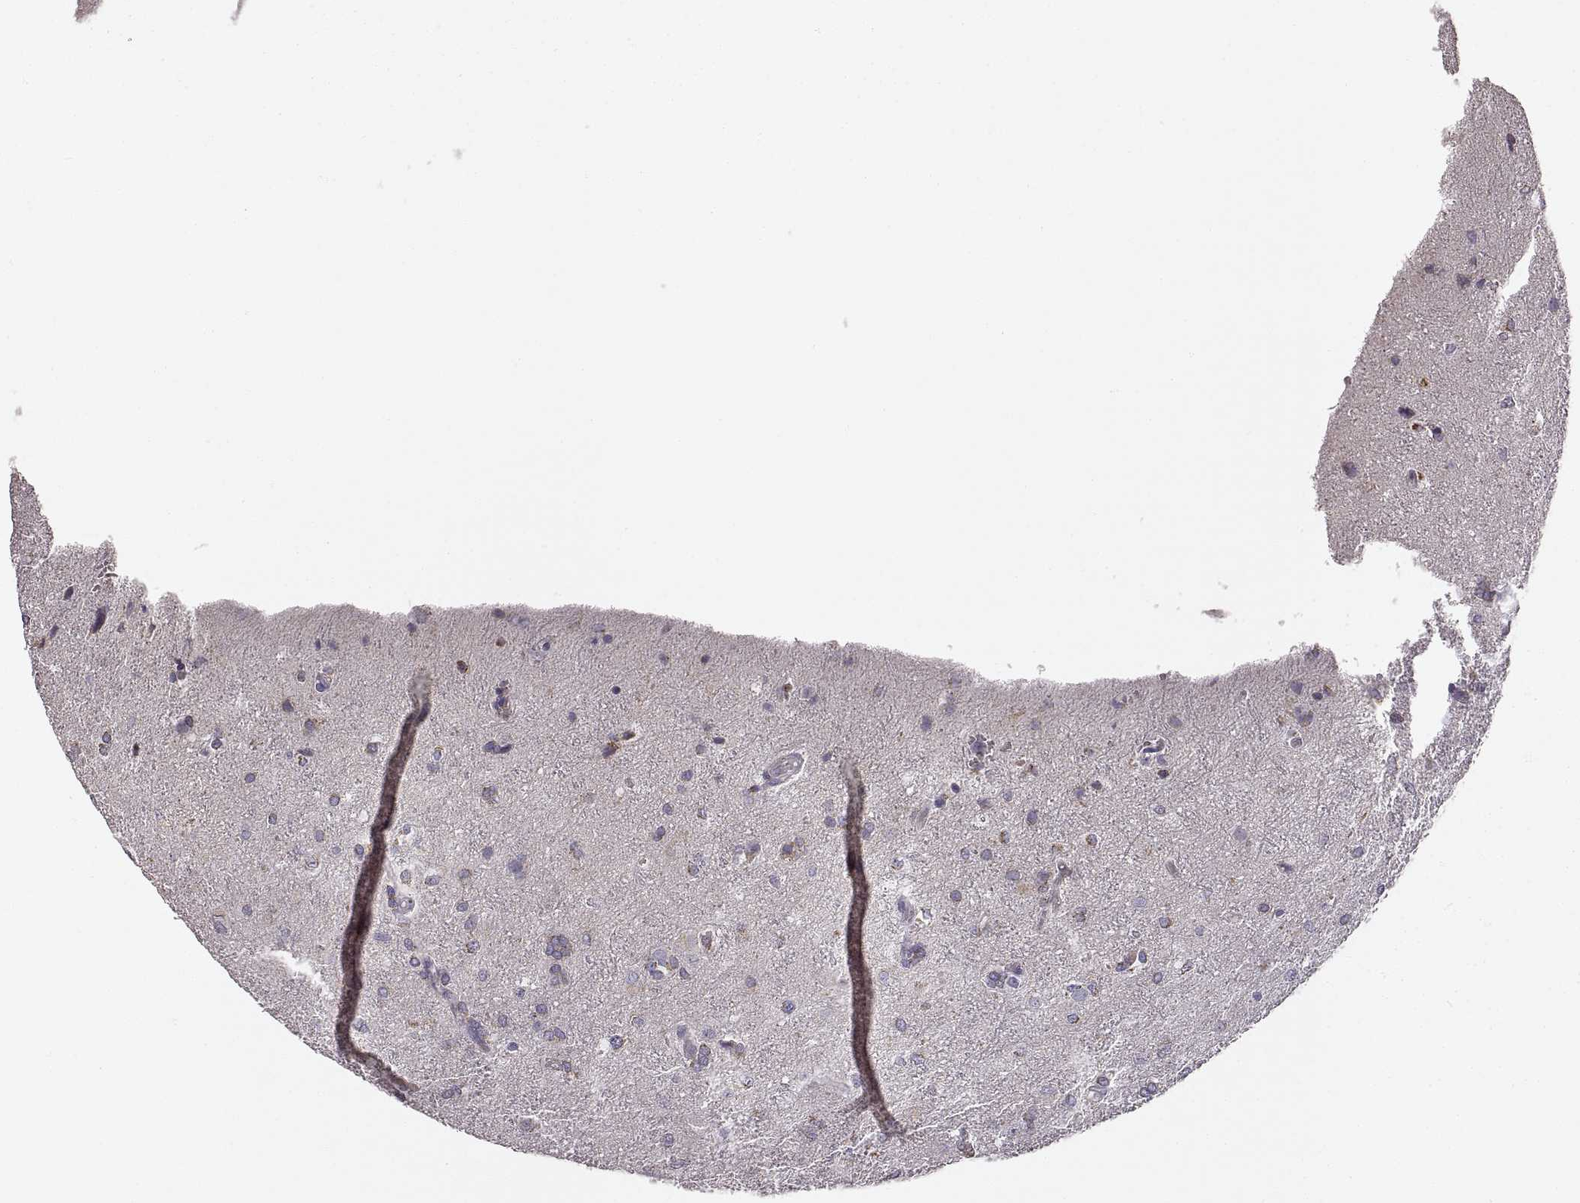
{"staining": {"intensity": "negative", "quantity": "none", "location": "none"}, "tissue": "glioma", "cell_type": "Tumor cells", "image_type": "cancer", "snomed": [{"axis": "morphology", "description": "Glioma, malignant, High grade"}, {"axis": "topography", "description": "Brain"}], "caption": "IHC micrograph of human malignant glioma (high-grade) stained for a protein (brown), which displays no positivity in tumor cells. (IHC, brightfield microscopy, high magnification).", "gene": "RDH13", "patient": {"sex": "male", "age": 68}}